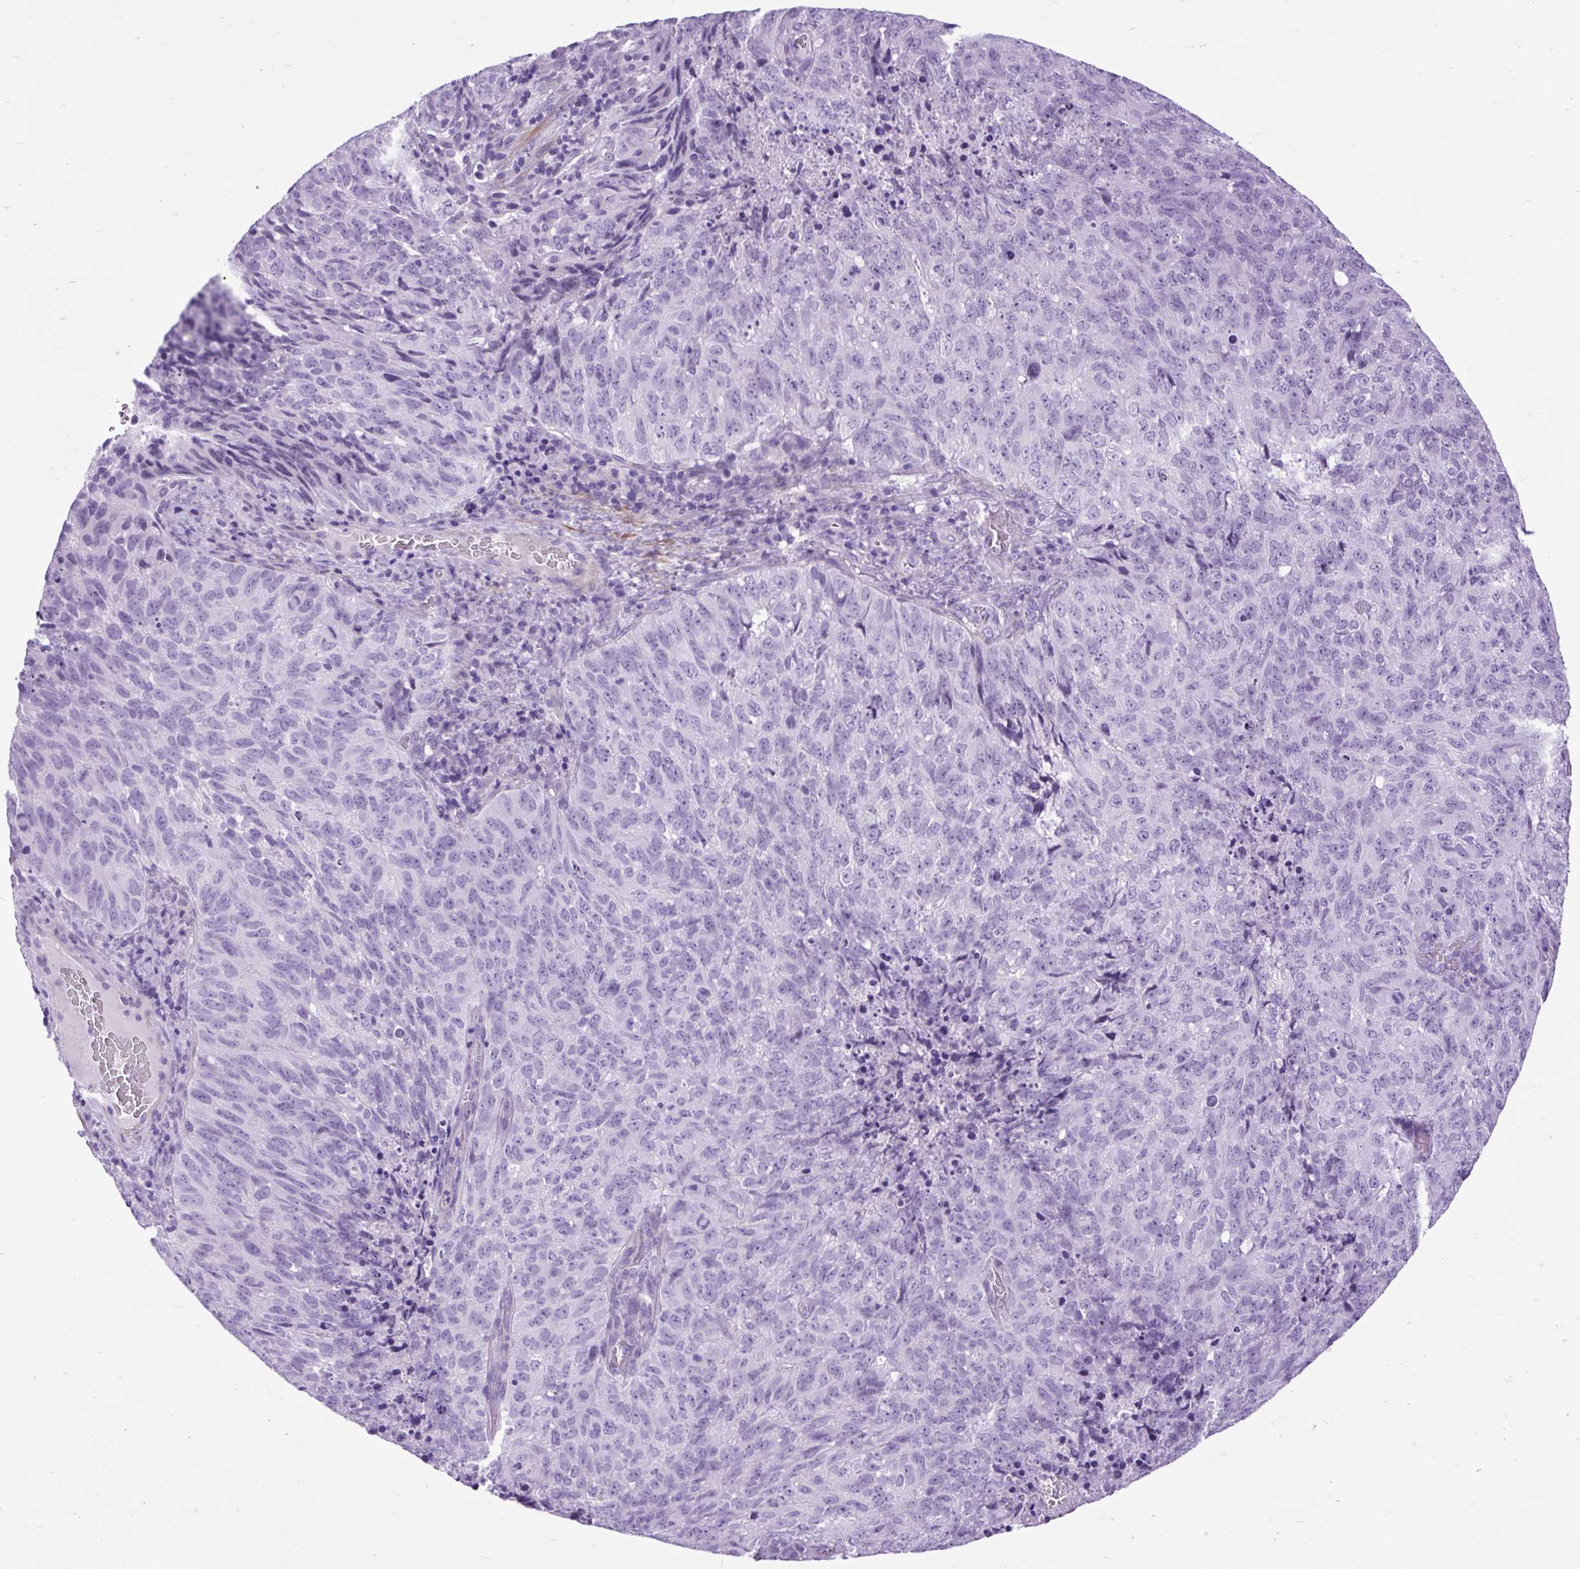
{"staining": {"intensity": "negative", "quantity": "none", "location": "none"}, "tissue": "cervical cancer", "cell_type": "Tumor cells", "image_type": "cancer", "snomed": [{"axis": "morphology", "description": "Adenocarcinoma, NOS"}, {"axis": "topography", "description": "Cervix"}], "caption": "Image shows no significant protein staining in tumor cells of cervical adenocarcinoma.", "gene": "DPP6", "patient": {"sex": "female", "age": 38}}